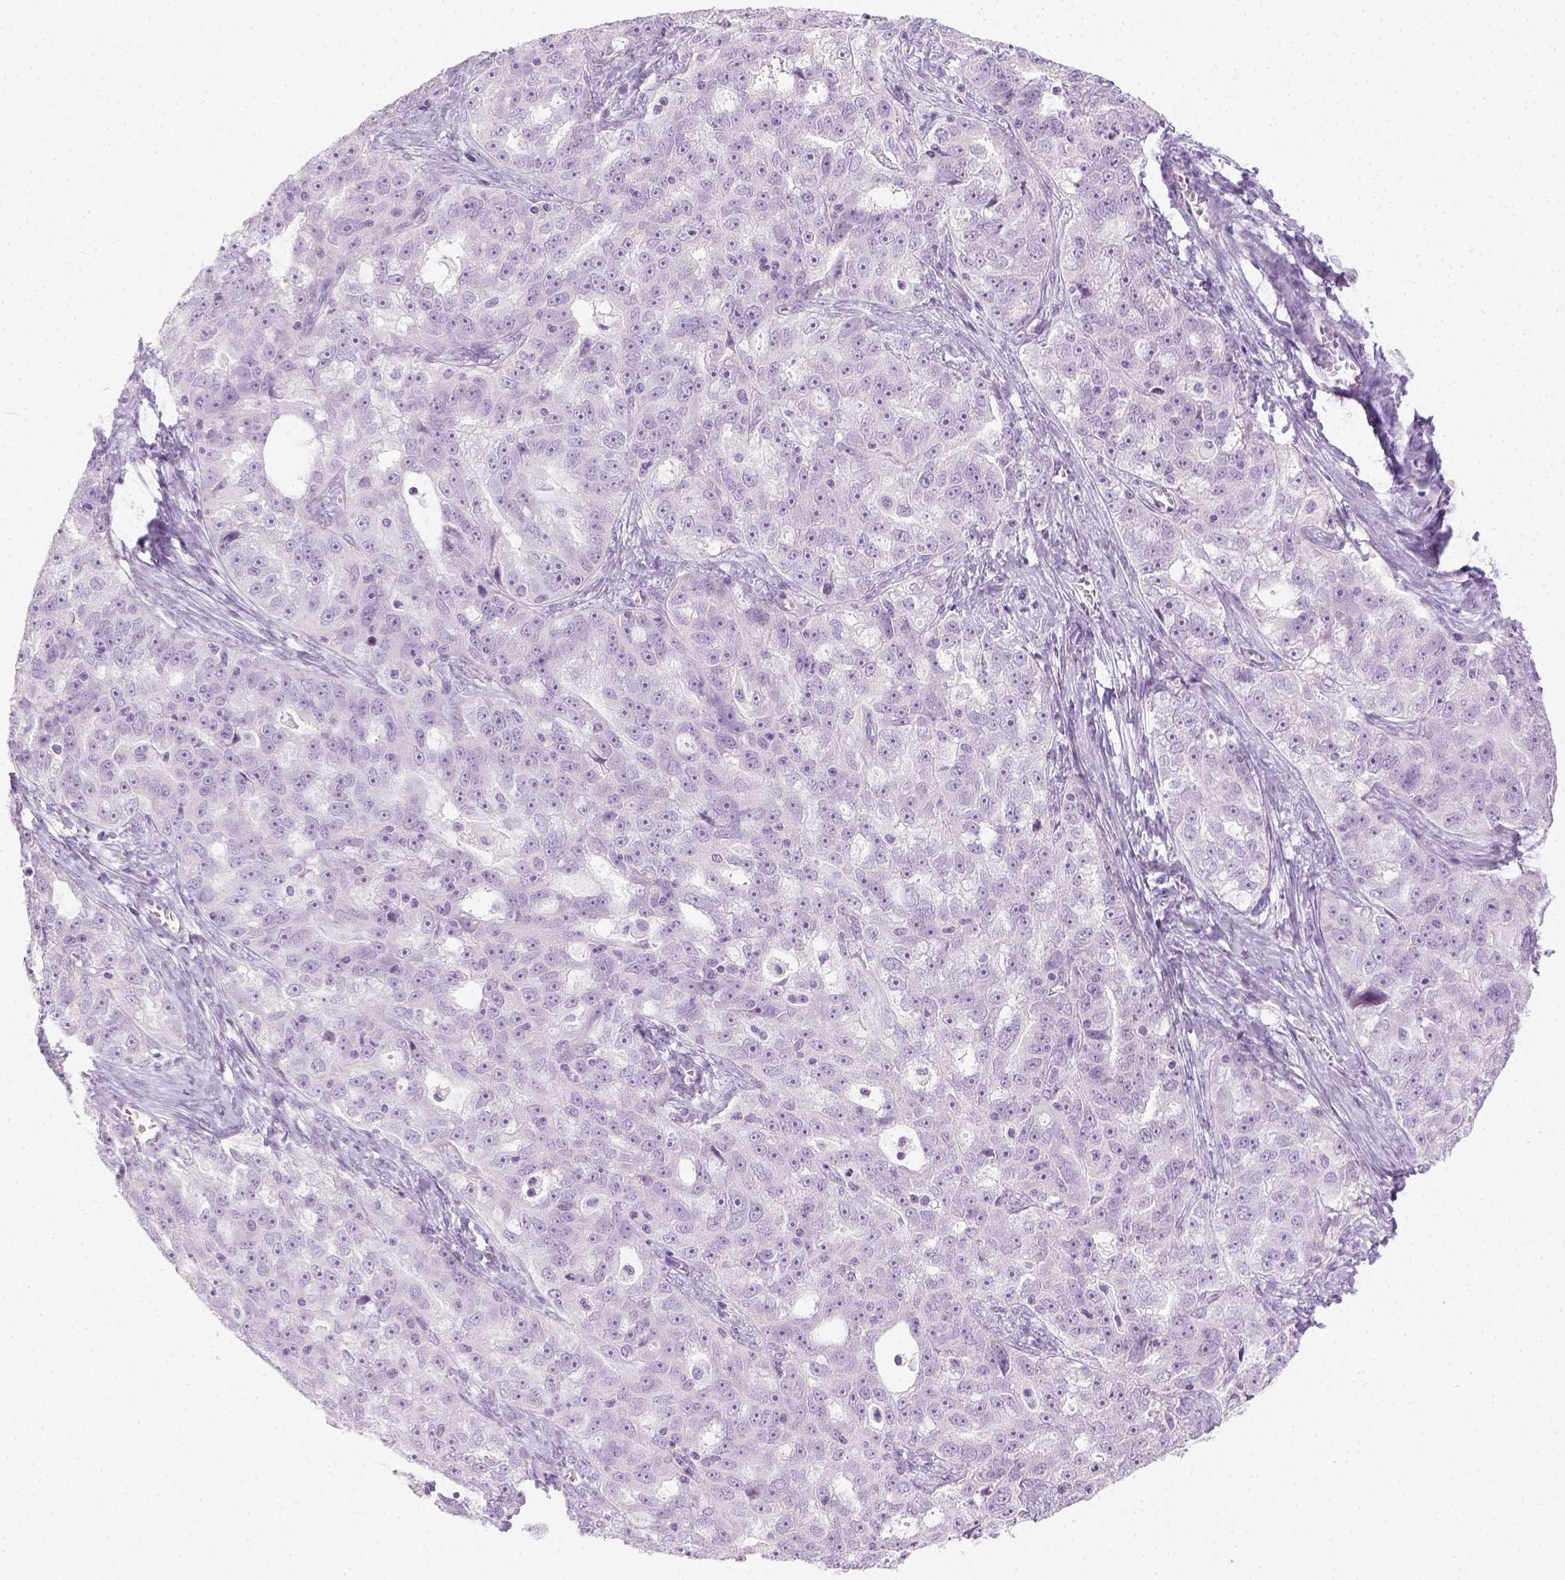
{"staining": {"intensity": "negative", "quantity": "none", "location": "none"}, "tissue": "ovarian cancer", "cell_type": "Tumor cells", "image_type": "cancer", "snomed": [{"axis": "morphology", "description": "Cystadenocarcinoma, serous, NOS"}, {"axis": "topography", "description": "Ovary"}], "caption": "Histopathology image shows no significant protein expression in tumor cells of ovarian cancer (serous cystadenocarcinoma).", "gene": "LGSN", "patient": {"sex": "female", "age": 51}}